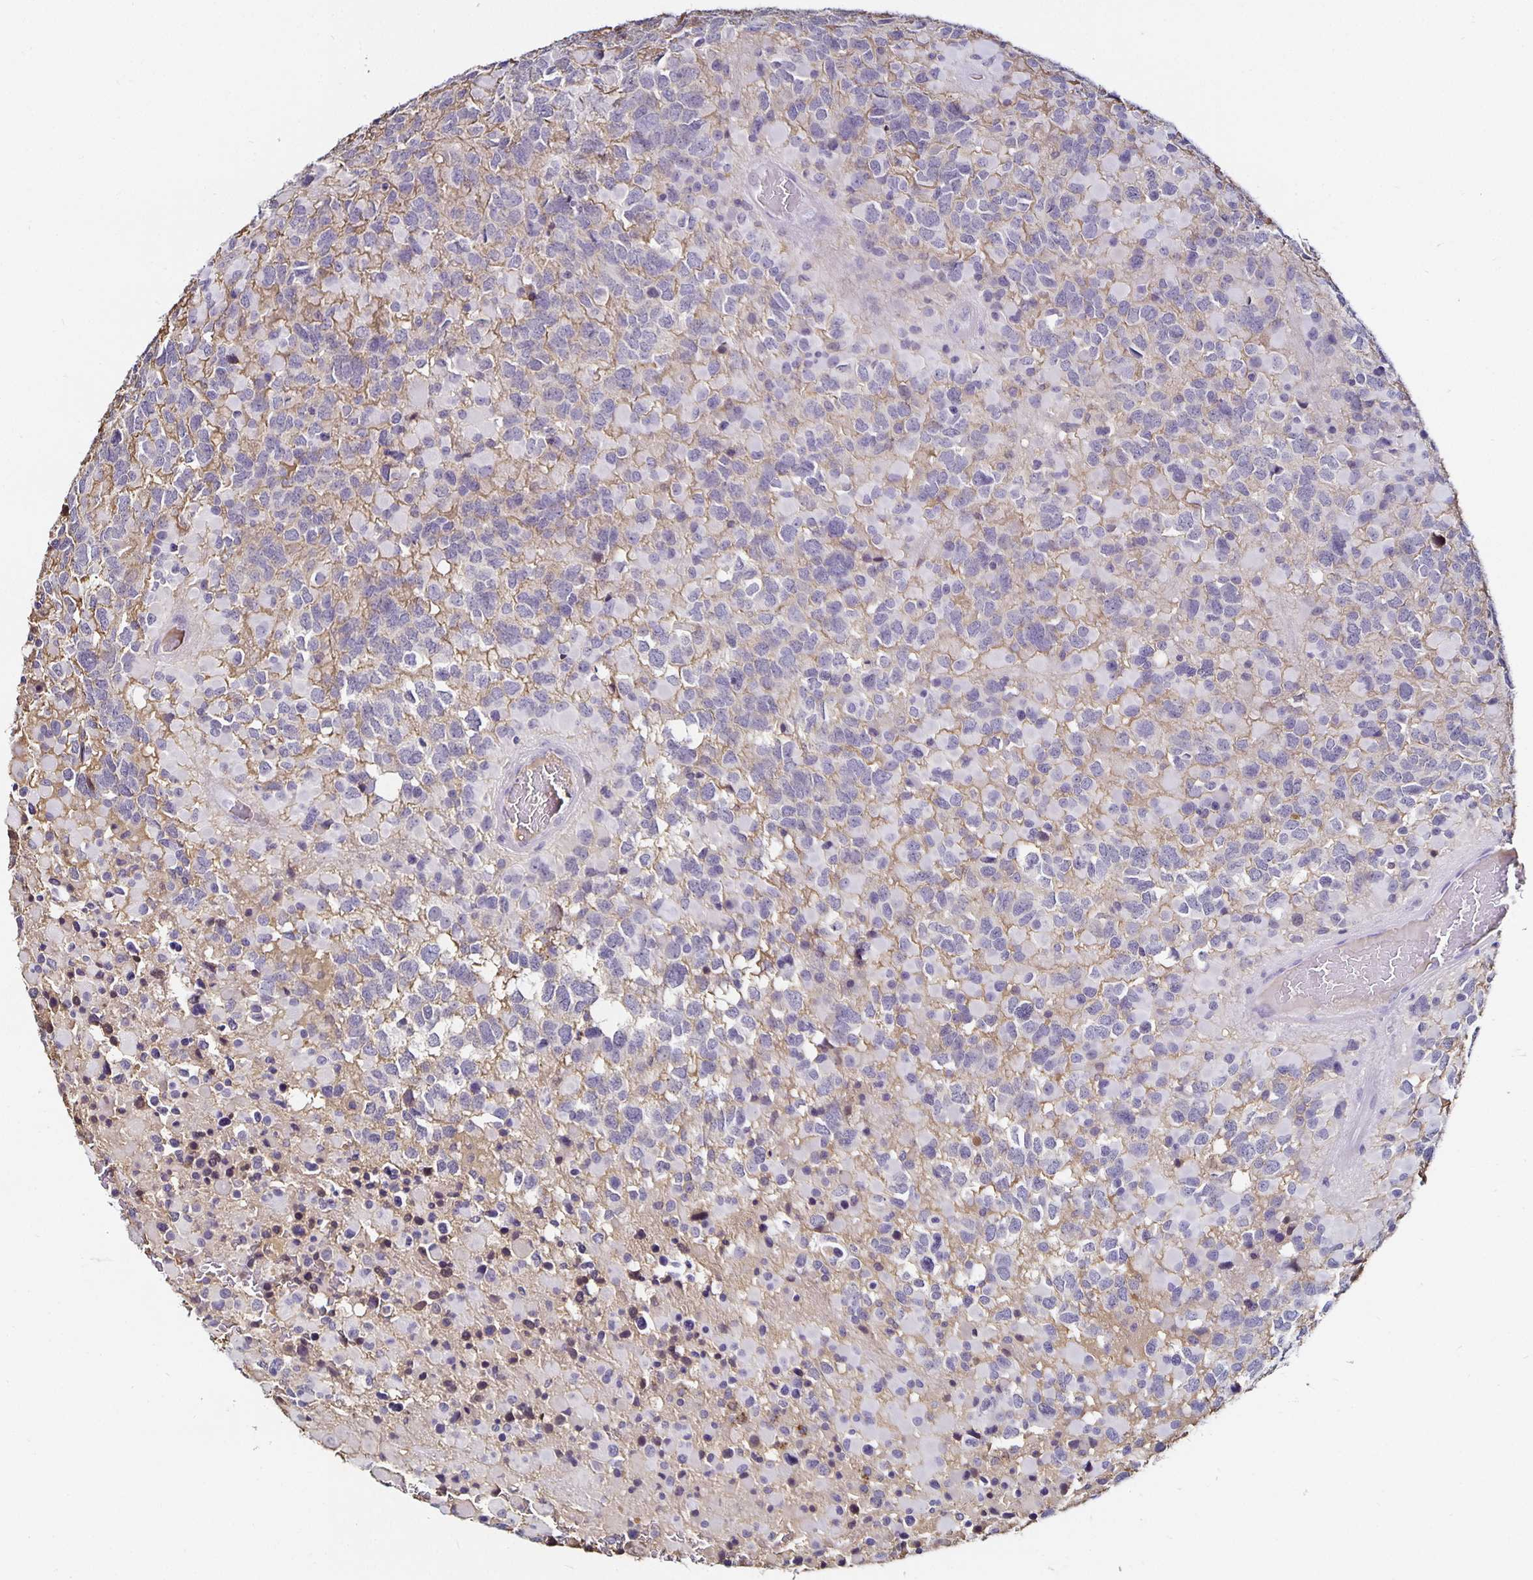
{"staining": {"intensity": "negative", "quantity": "none", "location": "none"}, "tissue": "glioma", "cell_type": "Tumor cells", "image_type": "cancer", "snomed": [{"axis": "morphology", "description": "Glioma, malignant, High grade"}, {"axis": "topography", "description": "Brain"}], "caption": "A micrograph of glioma stained for a protein exhibits no brown staining in tumor cells.", "gene": "TTR", "patient": {"sex": "female", "age": 40}}